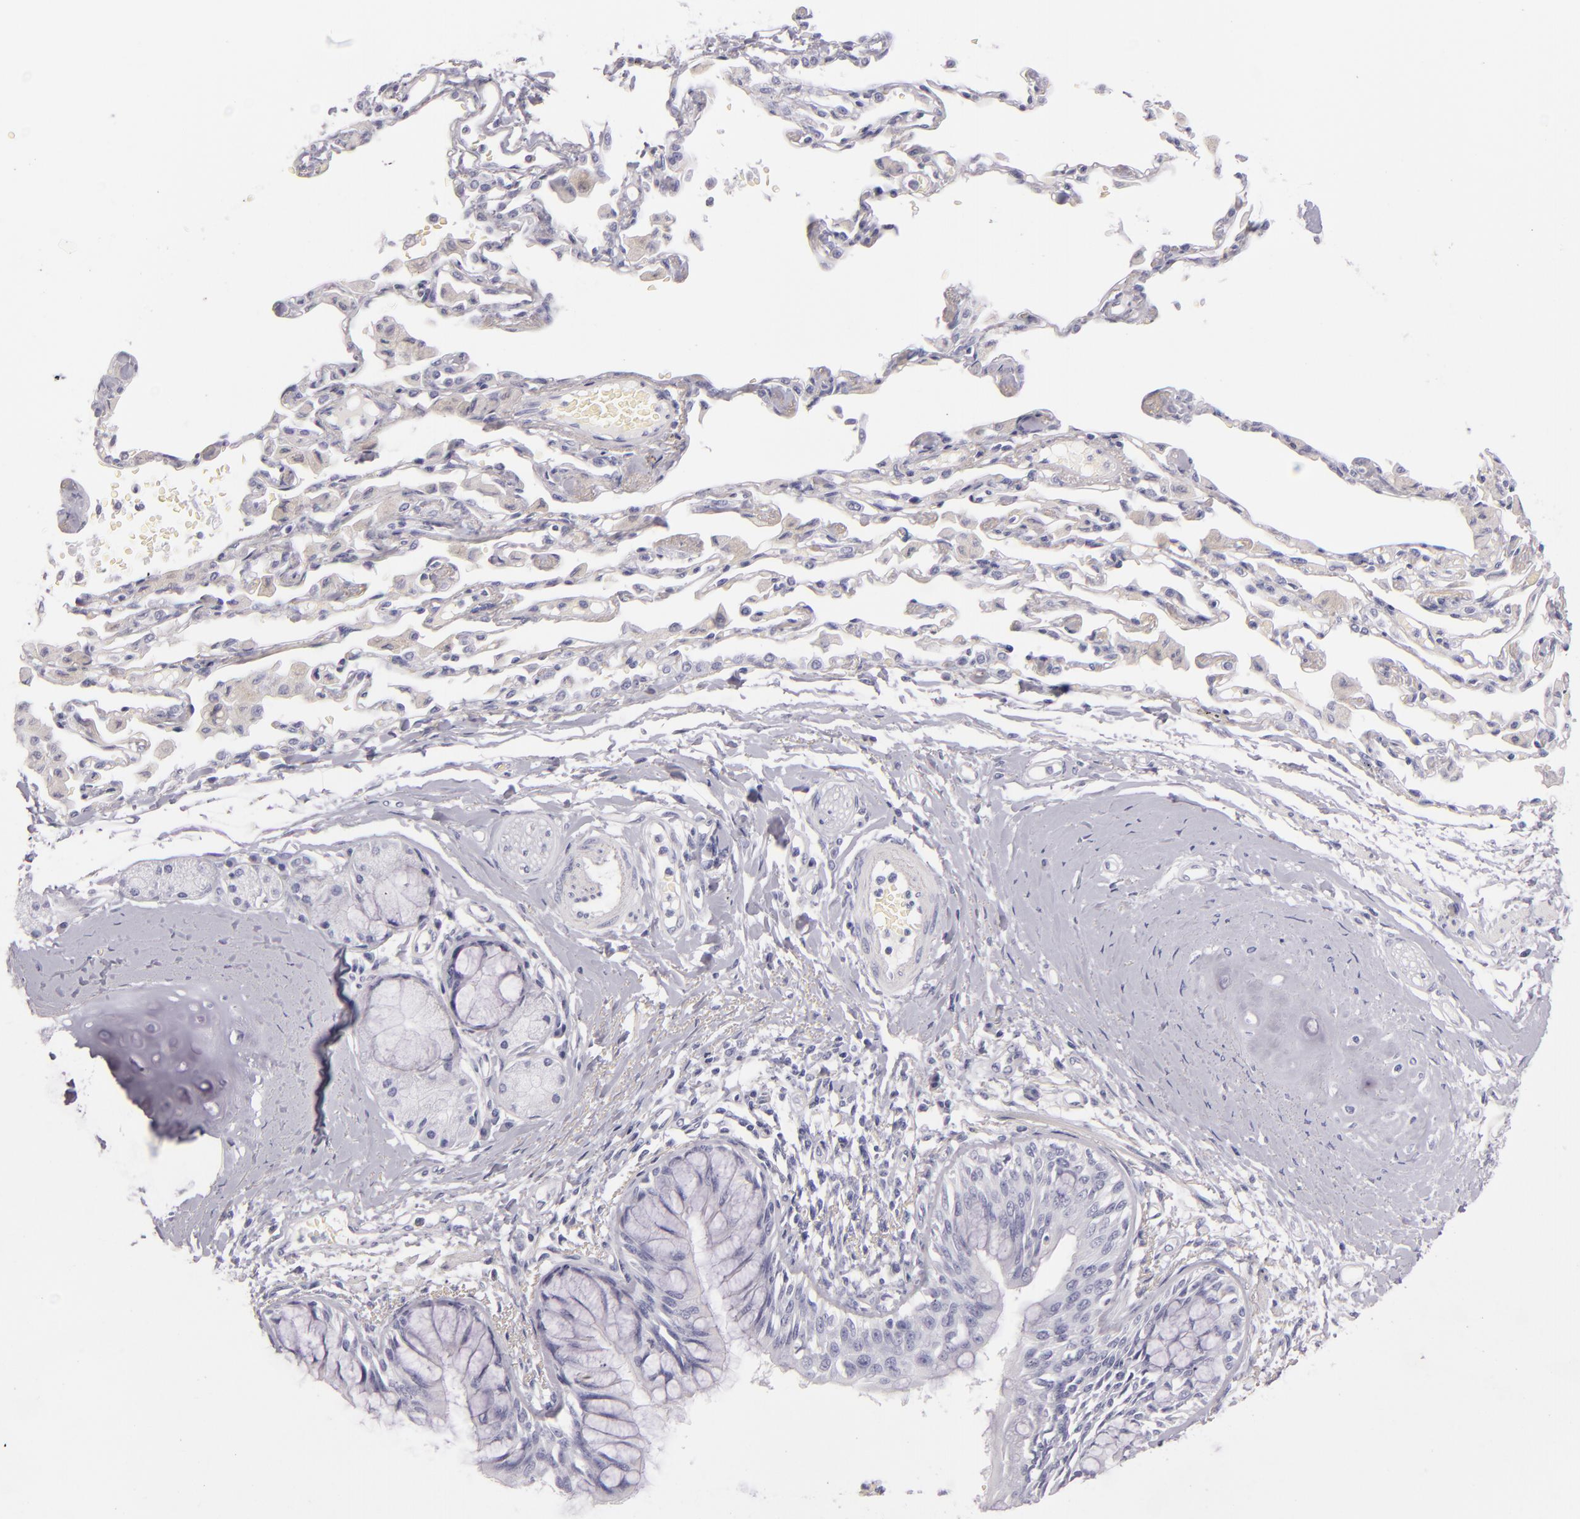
{"staining": {"intensity": "negative", "quantity": "none", "location": "none"}, "tissue": "bronchus", "cell_type": "Respiratory epithelial cells", "image_type": "normal", "snomed": [{"axis": "morphology", "description": "Normal tissue, NOS"}, {"axis": "topography", "description": "Cartilage tissue"}, {"axis": "topography", "description": "Bronchus"}, {"axis": "topography", "description": "Lung"}, {"axis": "topography", "description": "Peripheral nerve tissue"}], "caption": "Respiratory epithelial cells show no significant positivity in normal bronchus. (Immunohistochemistry, brightfield microscopy, high magnification).", "gene": "FABP1", "patient": {"sex": "female", "age": 49}}